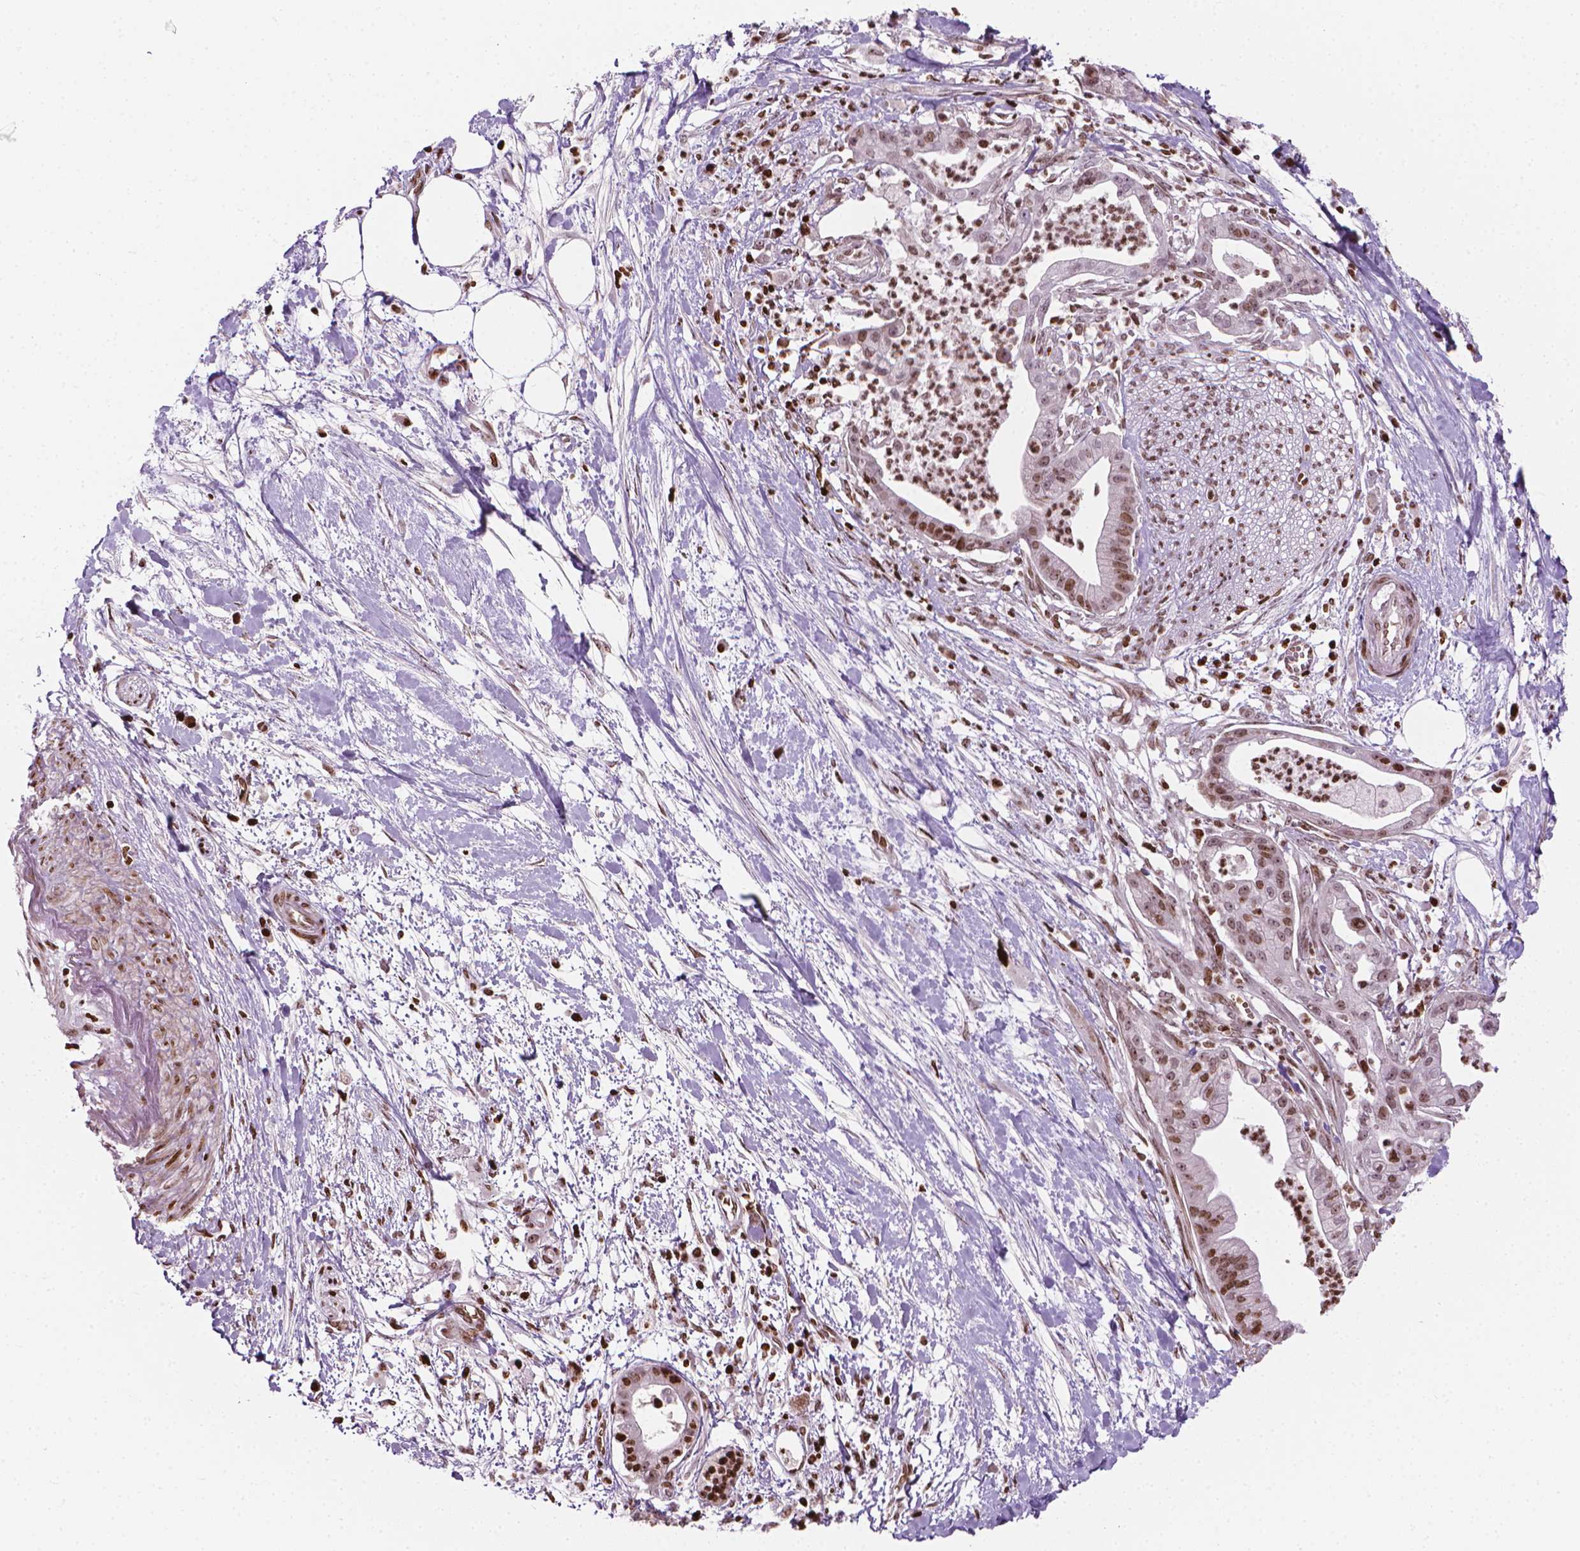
{"staining": {"intensity": "moderate", "quantity": ">75%", "location": "nuclear"}, "tissue": "pancreatic cancer", "cell_type": "Tumor cells", "image_type": "cancer", "snomed": [{"axis": "morphology", "description": "Normal tissue, NOS"}, {"axis": "morphology", "description": "Adenocarcinoma, NOS"}, {"axis": "topography", "description": "Lymph node"}, {"axis": "topography", "description": "Pancreas"}], "caption": "IHC of human pancreatic adenocarcinoma displays medium levels of moderate nuclear positivity in approximately >75% of tumor cells. (brown staining indicates protein expression, while blue staining denotes nuclei).", "gene": "PIP4K2A", "patient": {"sex": "female", "age": 58}}